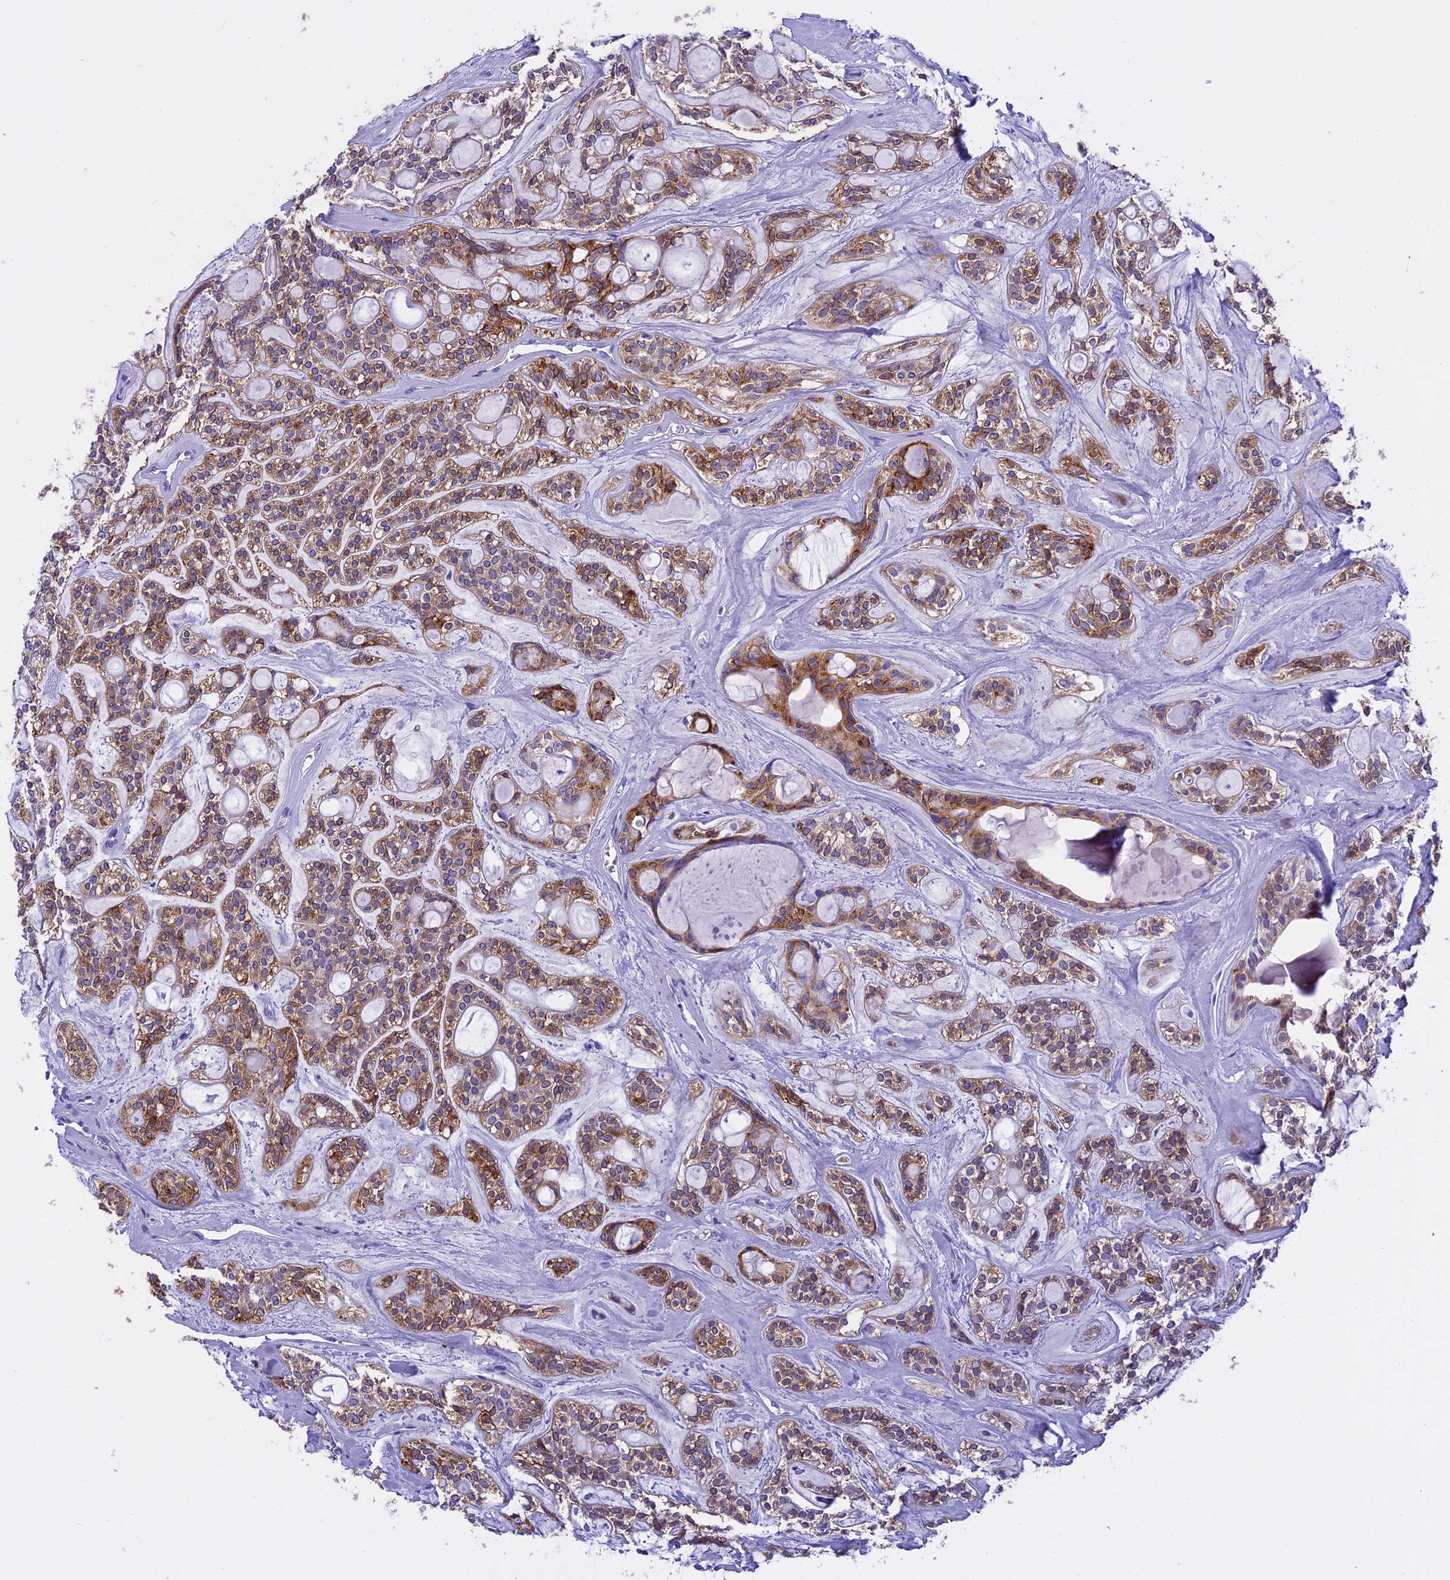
{"staining": {"intensity": "moderate", "quantity": ">75%", "location": "cytoplasmic/membranous"}, "tissue": "head and neck cancer", "cell_type": "Tumor cells", "image_type": "cancer", "snomed": [{"axis": "morphology", "description": "Adenocarcinoma, NOS"}, {"axis": "topography", "description": "Head-Neck"}], "caption": "Approximately >75% of tumor cells in head and neck cancer show moderate cytoplasmic/membranous protein positivity as visualized by brown immunohistochemical staining.", "gene": "KCTD14", "patient": {"sex": "male", "age": 66}}